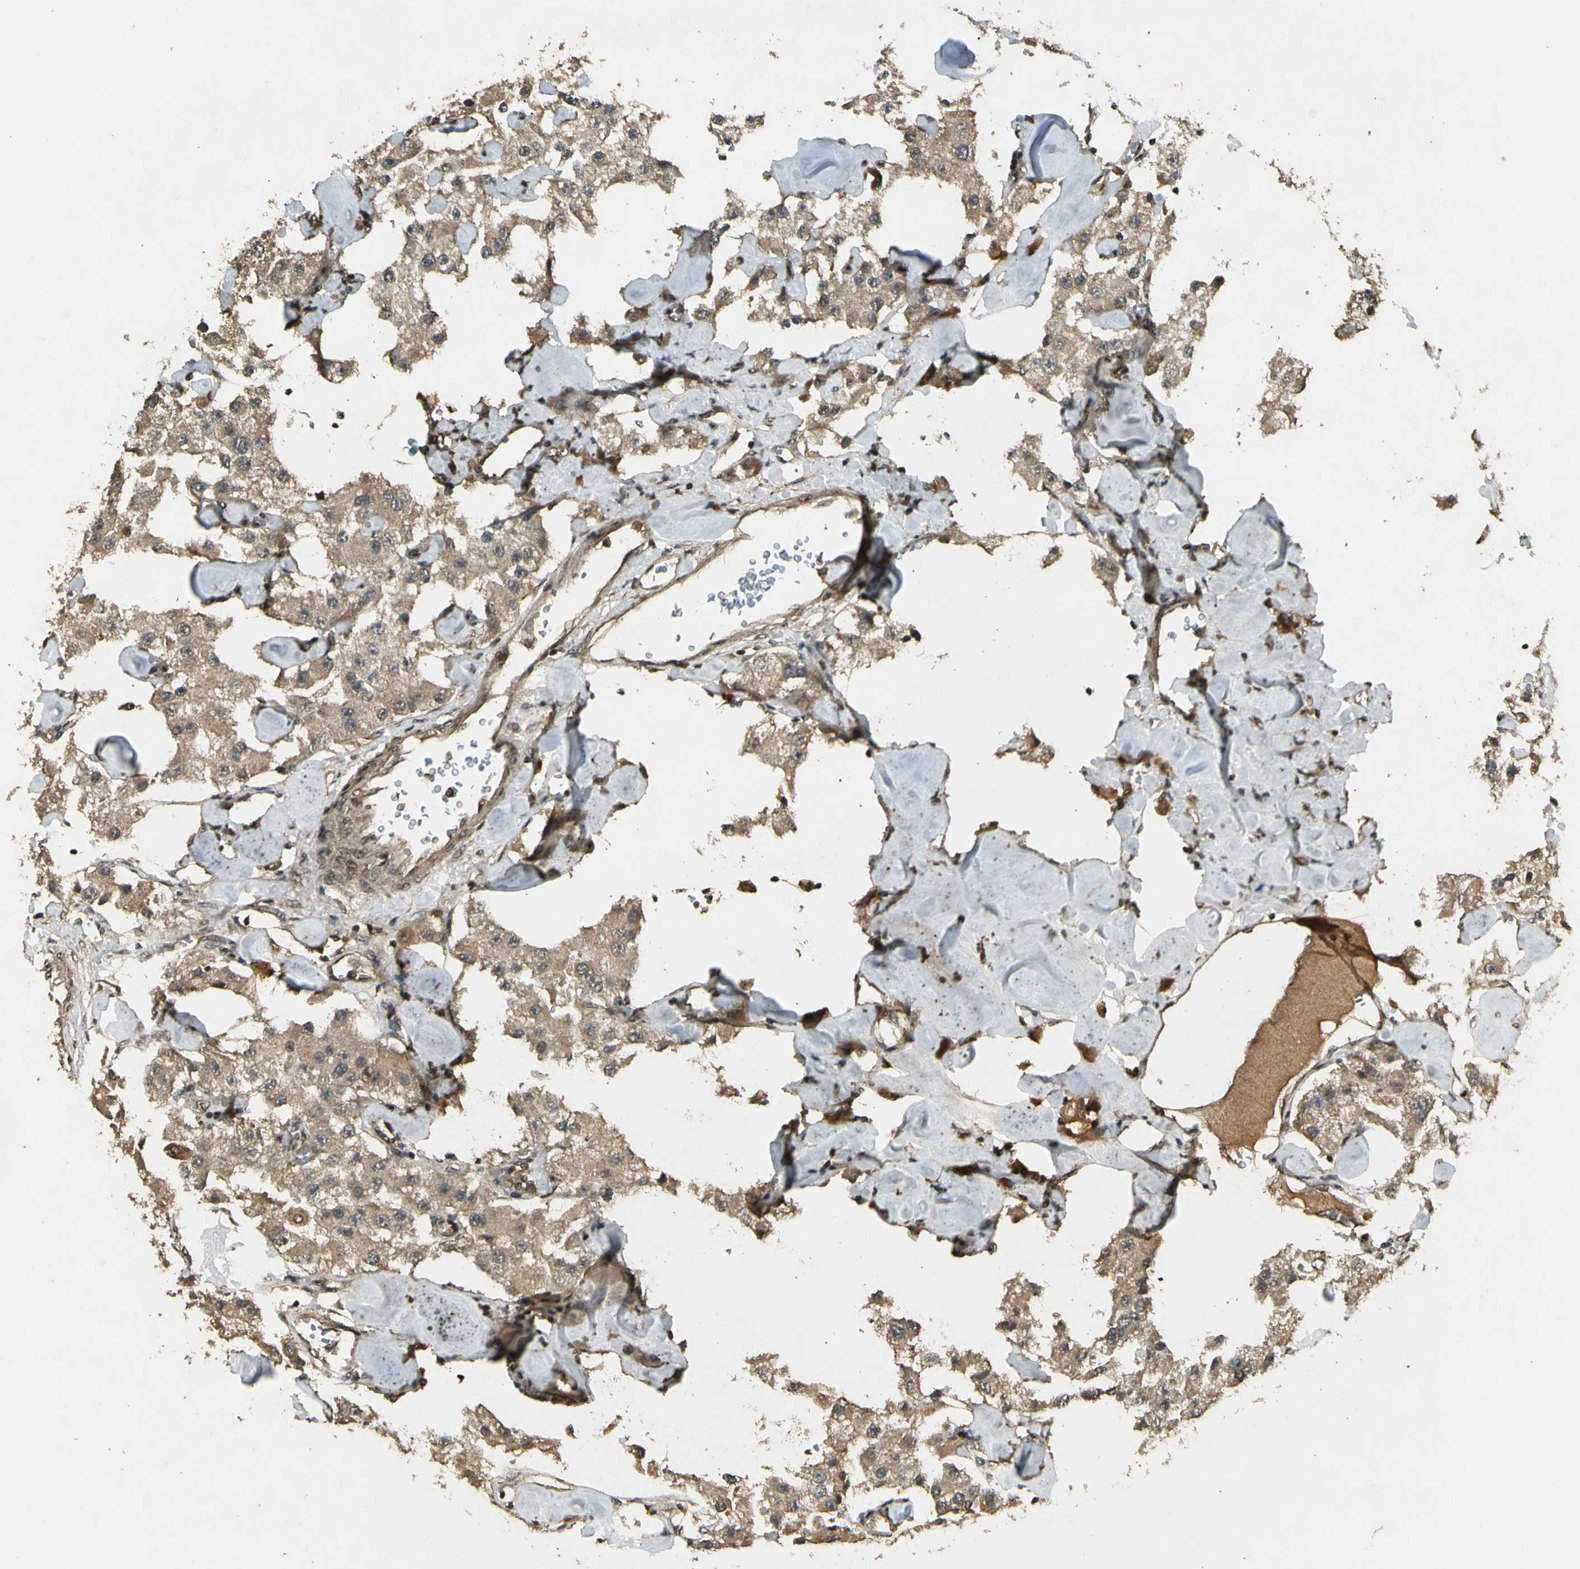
{"staining": {"intensity": "weak", "quantity": ">75%", "location": "cytoplasmic/membranous"}, "tissue": "carcinoid", "cell_type": "Tumor cells", "image_type": "cancer", "snomed": [{"axis": "morphology", "description": "Carcinoid, malignant, NOS"}, {"axis": "topography", "description": "Pancreas"}], "caption": "Brown immunohistochemical staining in human carcinoid demonstrates weak cytoplasmic/membranous expression in about >75% of tumor cells.", "gene": "GMEB2", "patient": {"sex": "male", "age": 41}}